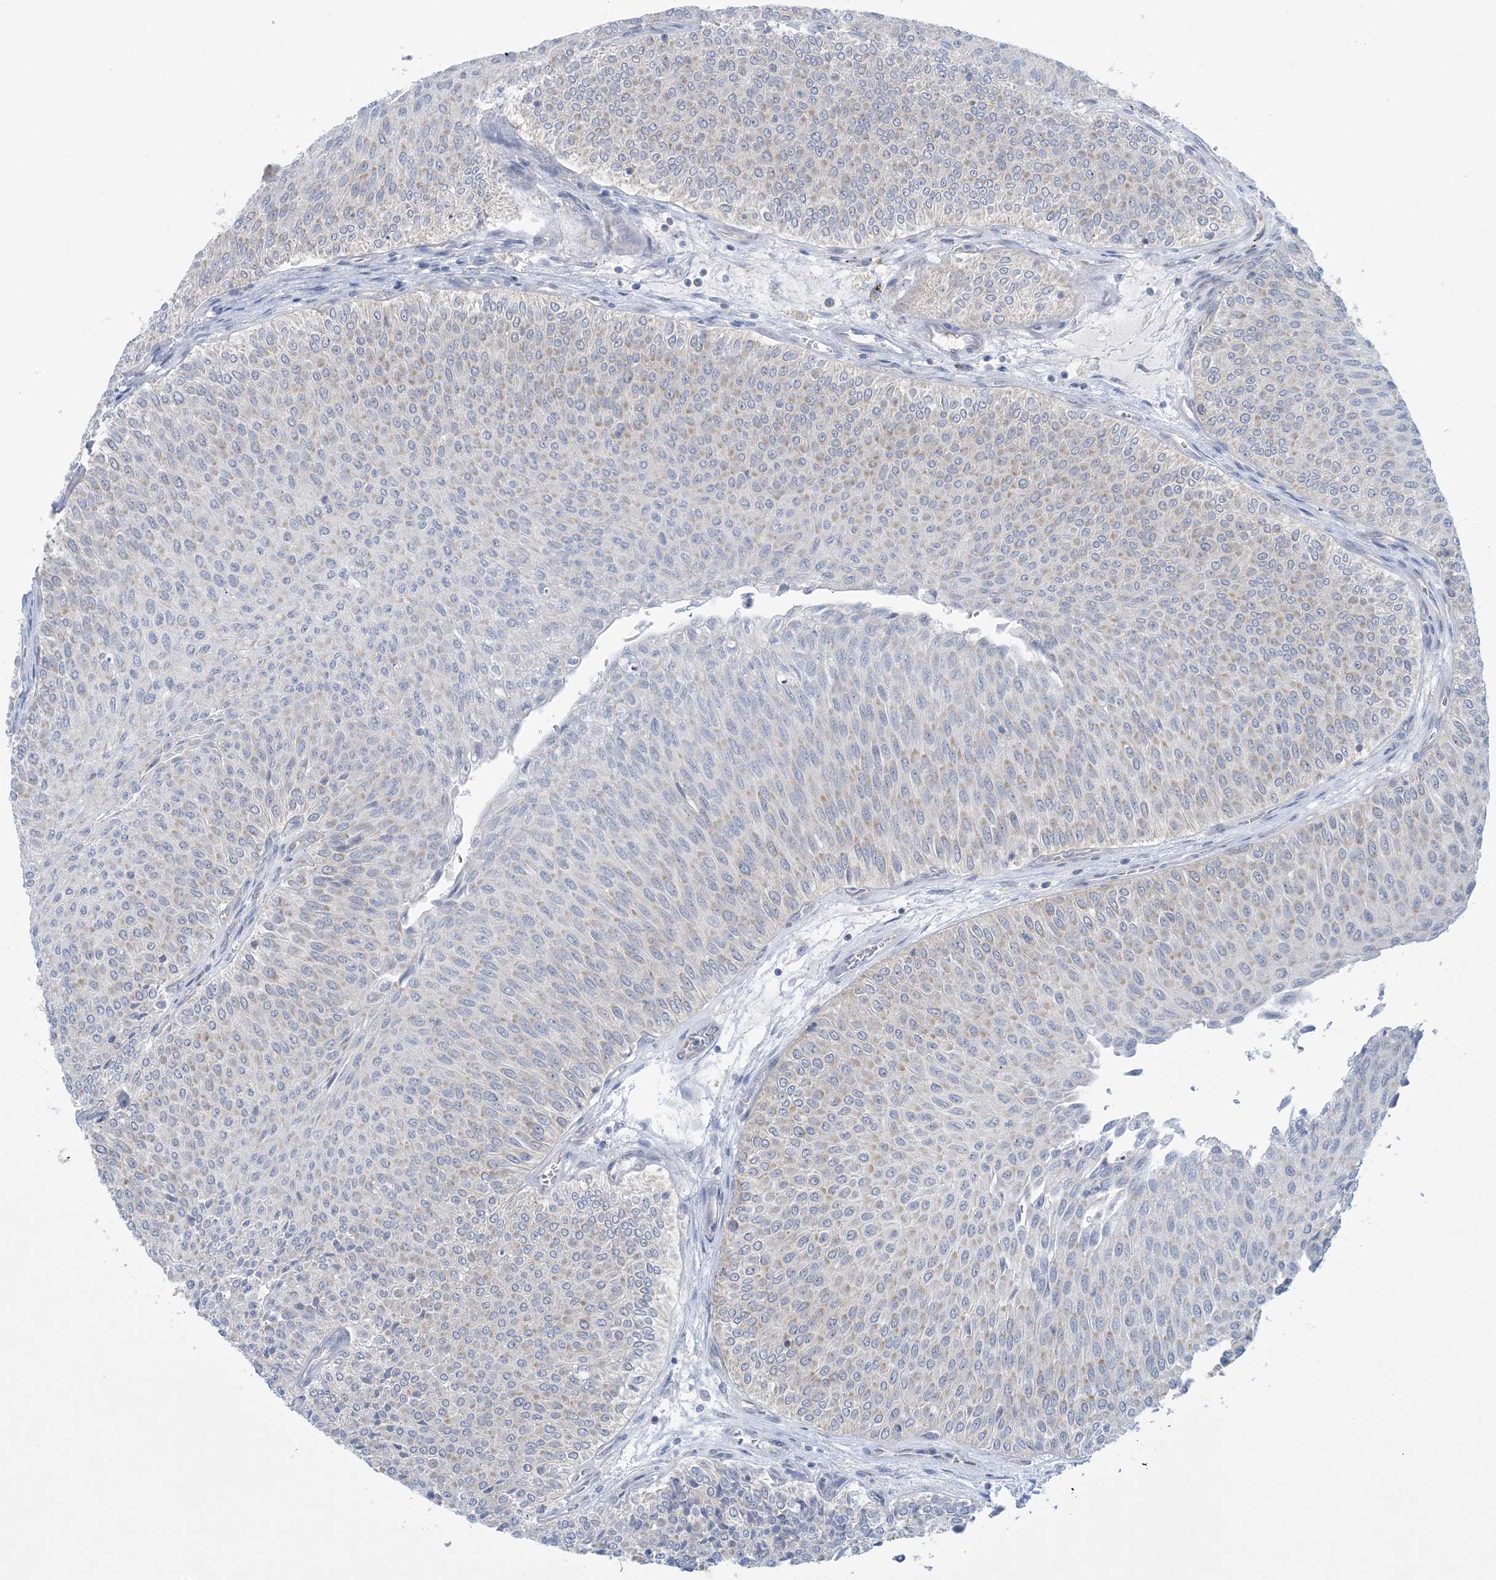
{"staining": {"intensity": "weak", "quantity": "<25%", "location": "cytoplasmic/membranous"}, "tissue": "urothelial cancer", "cell_type": "Tumor cells", "image_type": "cancer", "snomed": [{"axis": "morphology", "description": "Urothelial carcinoma, Low grade"}, {"axis": "topography", "description": "Urinary bladder"}], "caption": "Urothelial carcinoma (low-grade) was stained to show a protein in brown. There is no significant positivity in tumor cells. Nuclei are stained in blue.", "gene": "MRPS18A", "patient": {"sex": "male", "age": 78}}